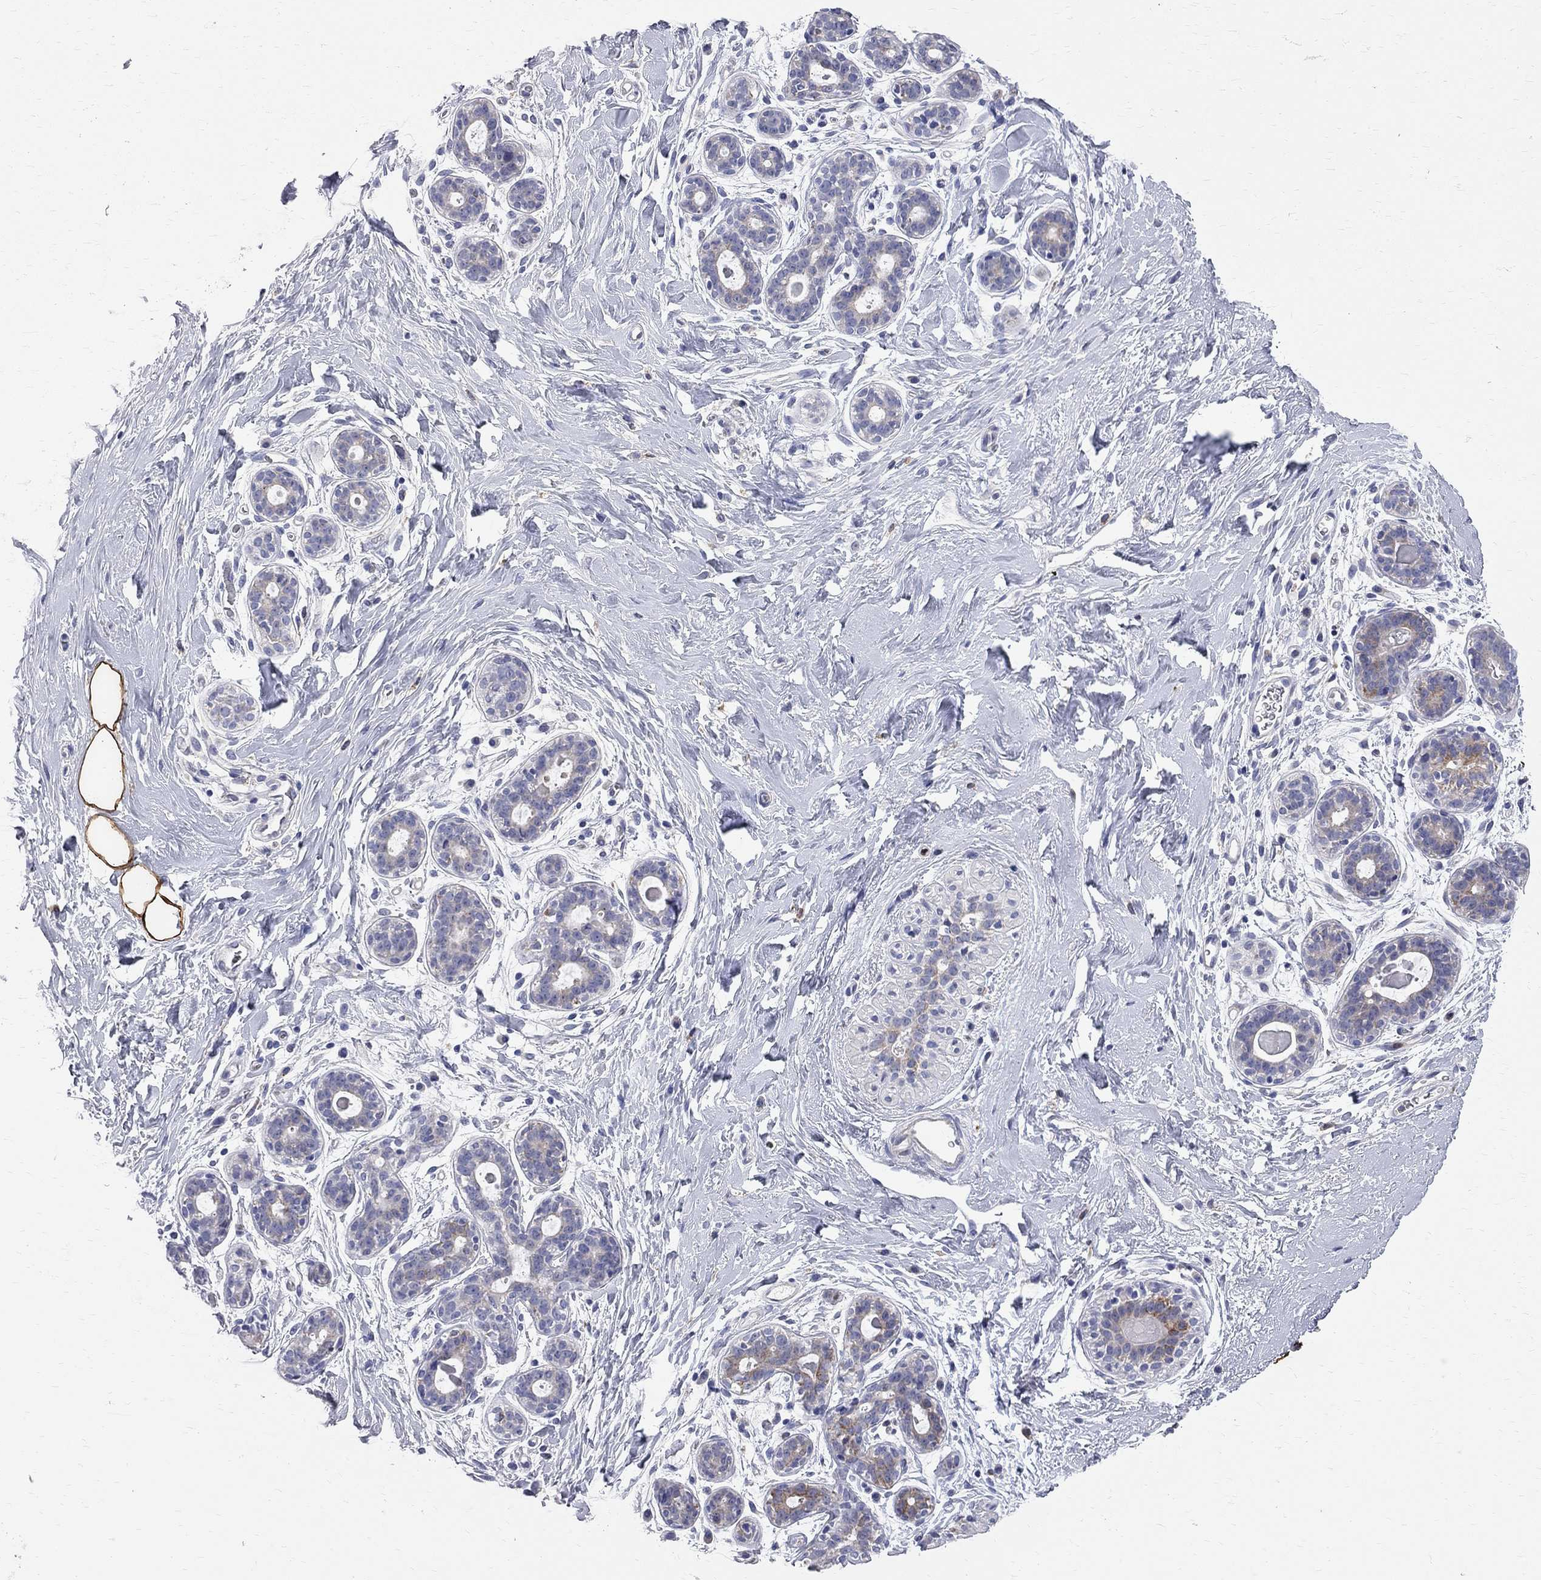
{"staining": {"intensity": "strong", "quantity": ">75%", "location": "cytoplasmic/membranous"}, "tissue": "breast", "cell_type": "Adipocytes", "image_type": "normal", "snomed": [{"axis": "morphology", "description": "Normal tissue, NOS"}, {"axis": "topography", "description": "Breast"}], "caption": "Human breast stained with a brown dye demonstrates strong cytoplasmic/membranous positive staining in about >75% of adipocytes.", "gene": "ACSL1", "patient": {"sex": "female", "age": 43}}